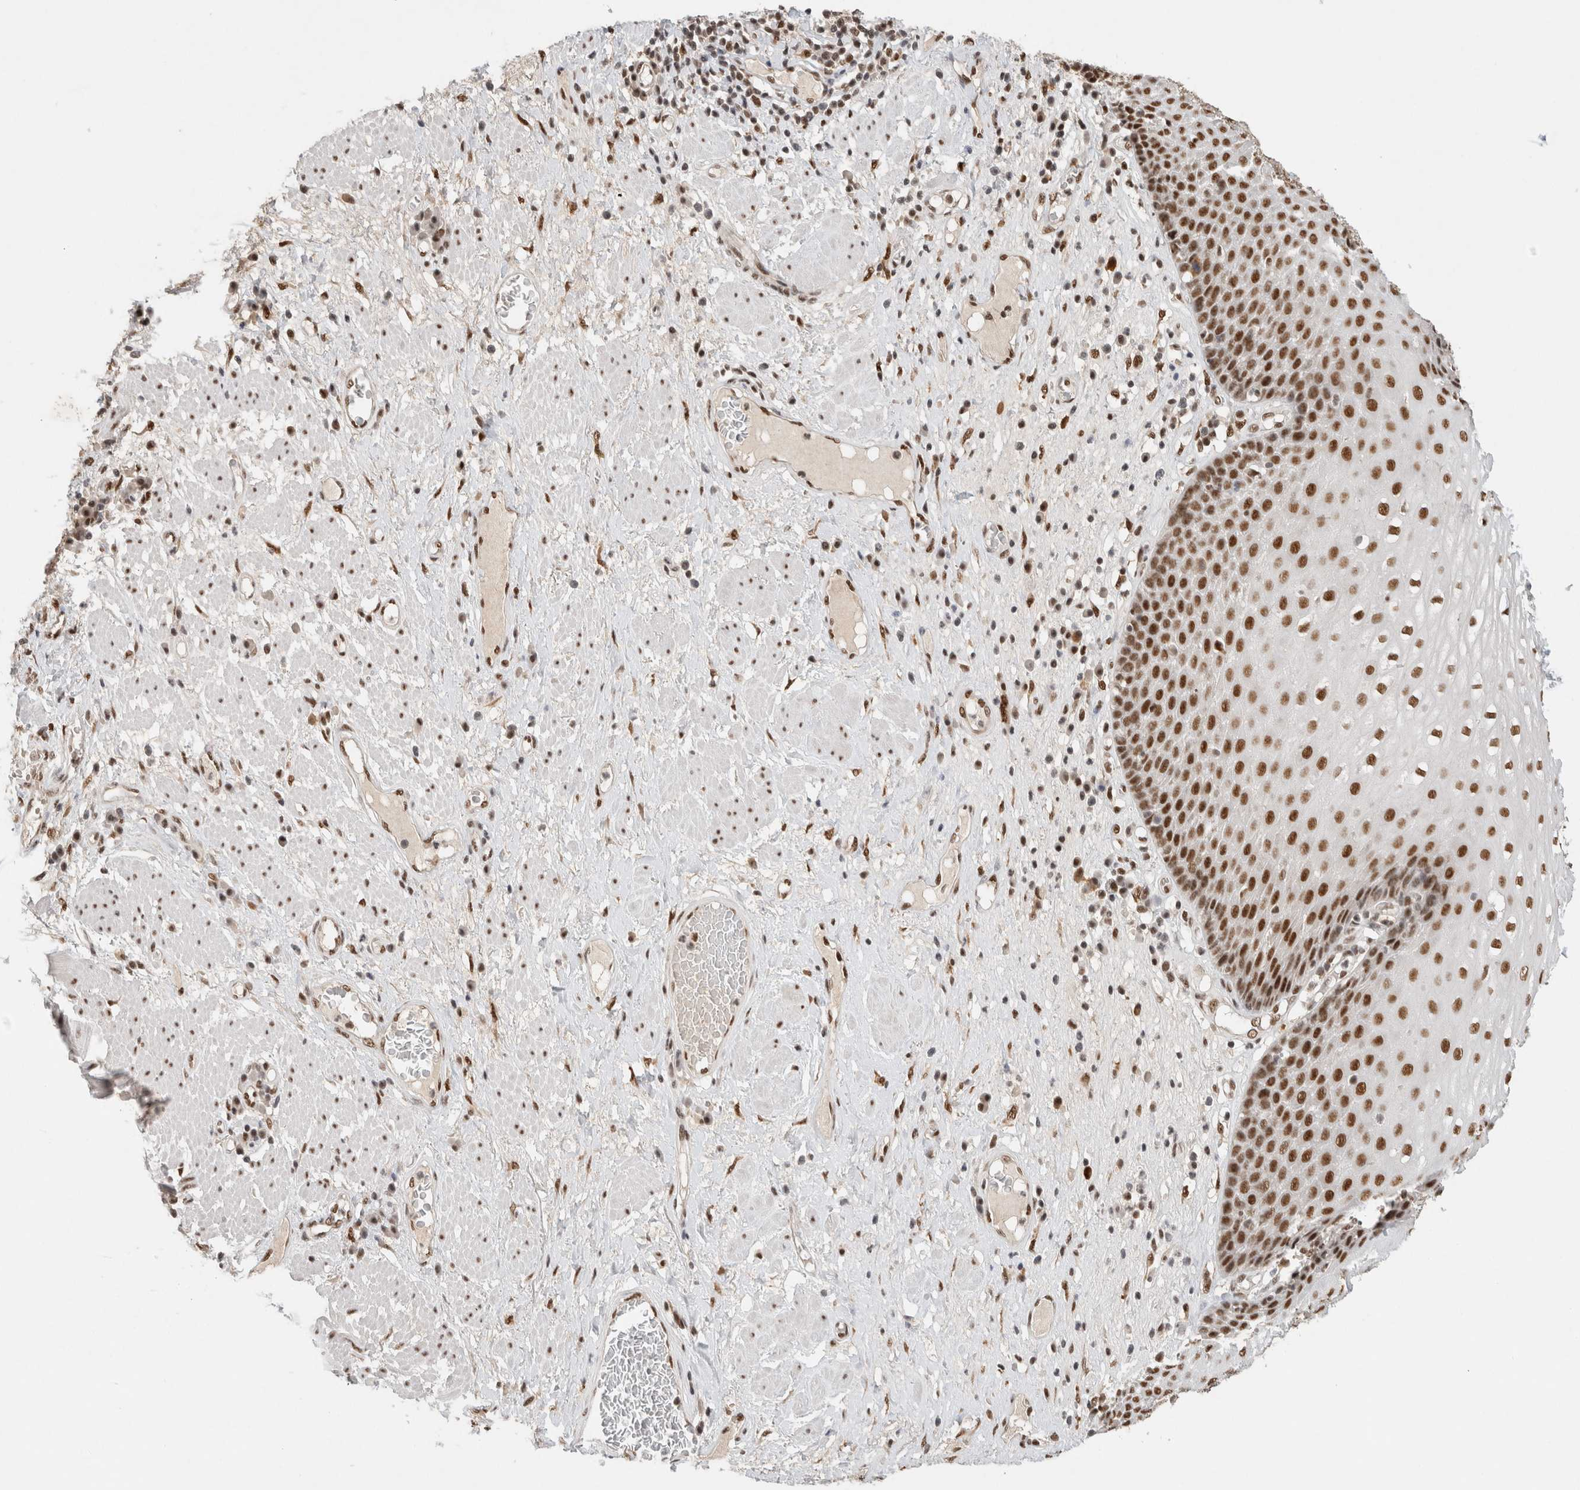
{"staining": {"intensity": "strong", "quantity": ">75%", "location": "nuclear"}, "tissue": "esophagus", "cell_type": "Squamous epithelial cells", "image_type": "normal", "snomed": [{"axis": "morphology", "description": "Normal tissue, NOS"}, {"axis": "morphology", "description": "Adenocarcinoma, NOS"}, {"axis": "topography", "description": "Esophagus"}], "caption": "Protein analysis of normal esophagus demonstrates strong nuclear staining in about >75% of squamous epithelial cells.", "gene": "DDX42", "patient": {"sex": "male", "age": 62}}